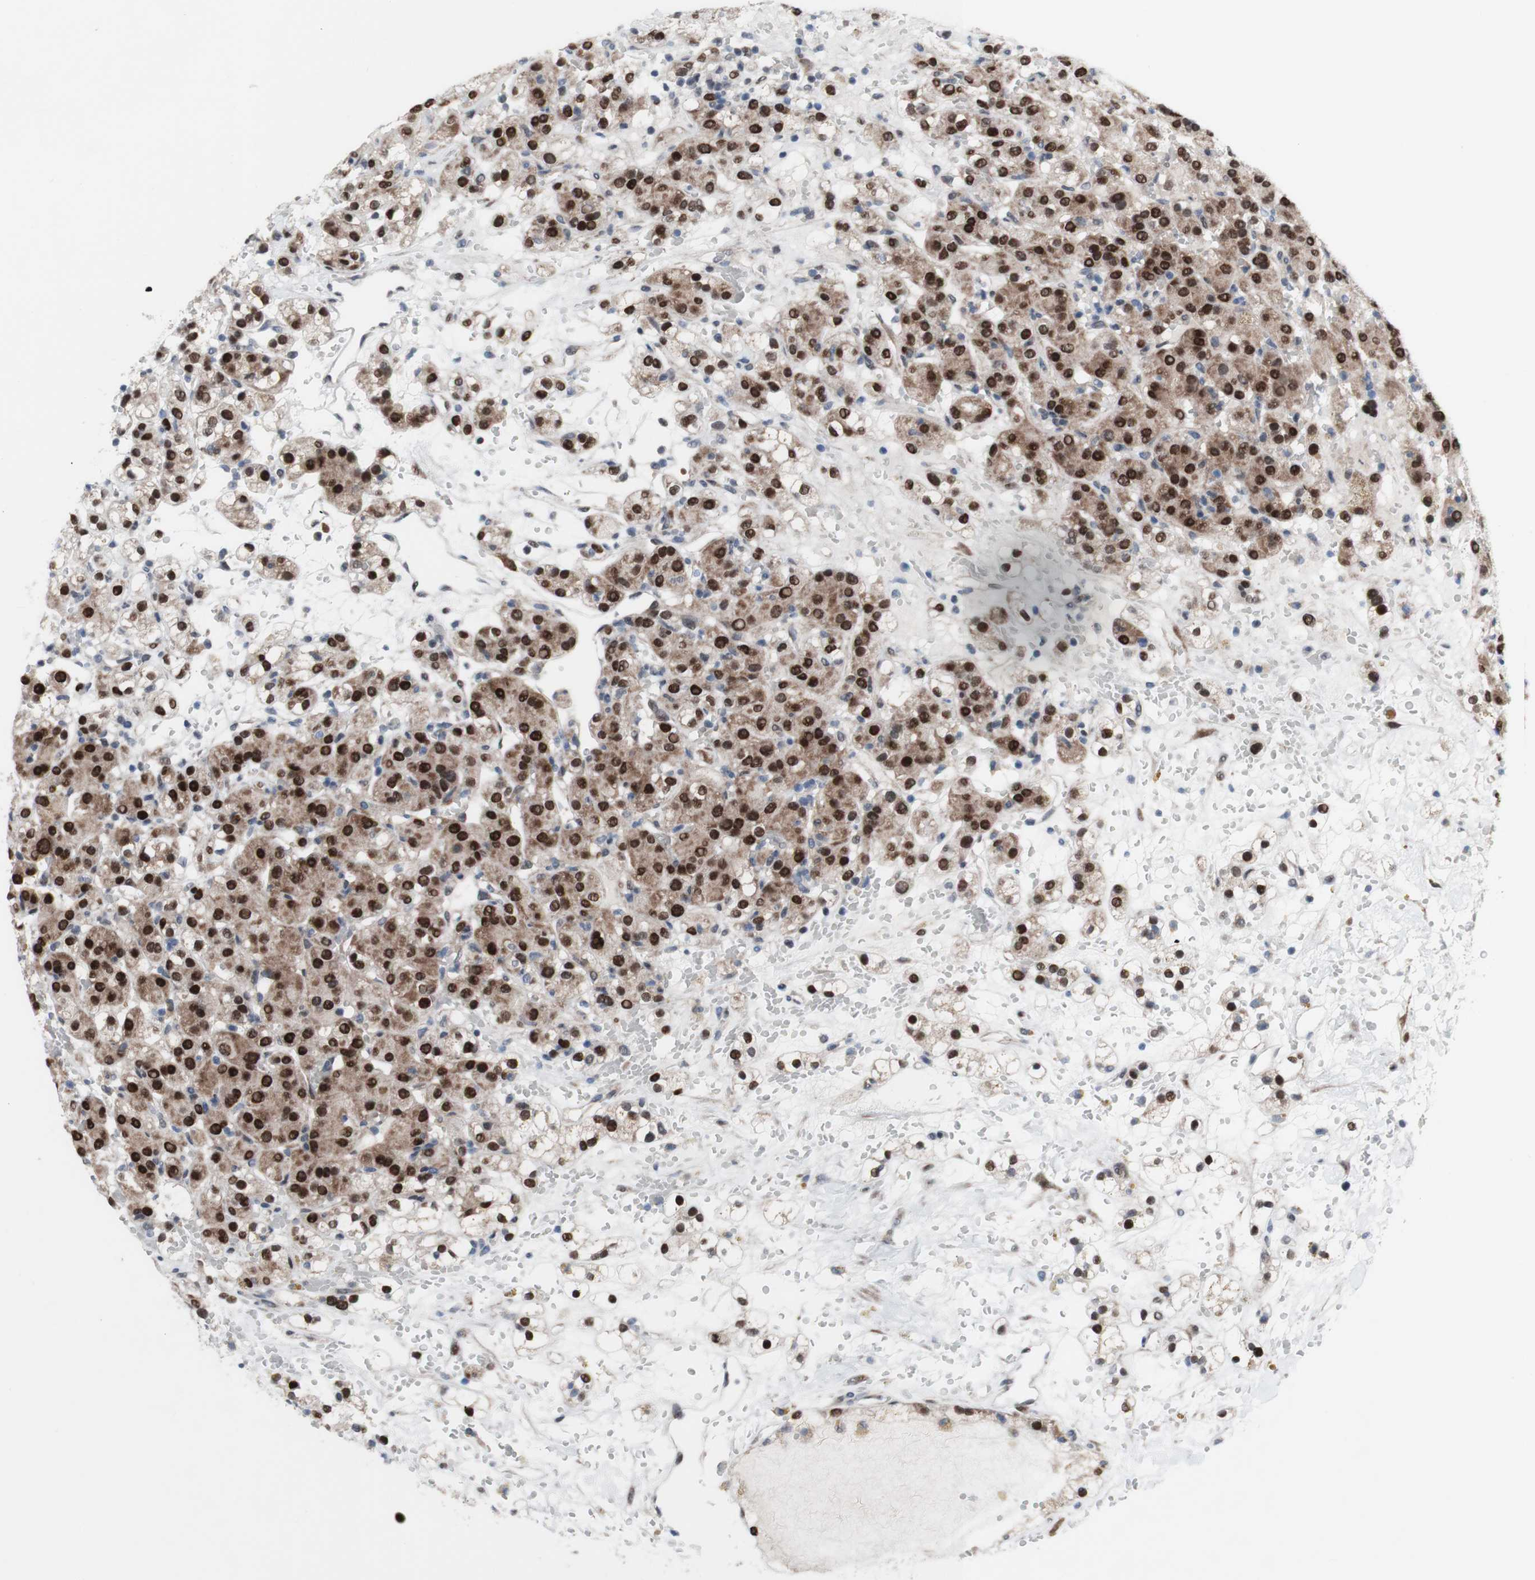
{"staining": {"intensity": "strong", "quantity": ">75%", "location": "cytoplasmic/membranous,nuclear"}, "tissue": "renal cancer", "cell_type": "Tumor cells", "image_type": "cancer", "snomed": [{"axis": "morphology", "description": "Adenocarcinoma, NOS"}, {"axis": "topography", "description": "Kidney"}], "caption": "The micrograph displays staining of renal cancer (adenocarcinoma), revealing strong cytoplasmic/membranous and nuclear protein staining (brown color) within tumor cells.", "gene": "PHTF2", "patient": {"sex": "male", "age": 61}}